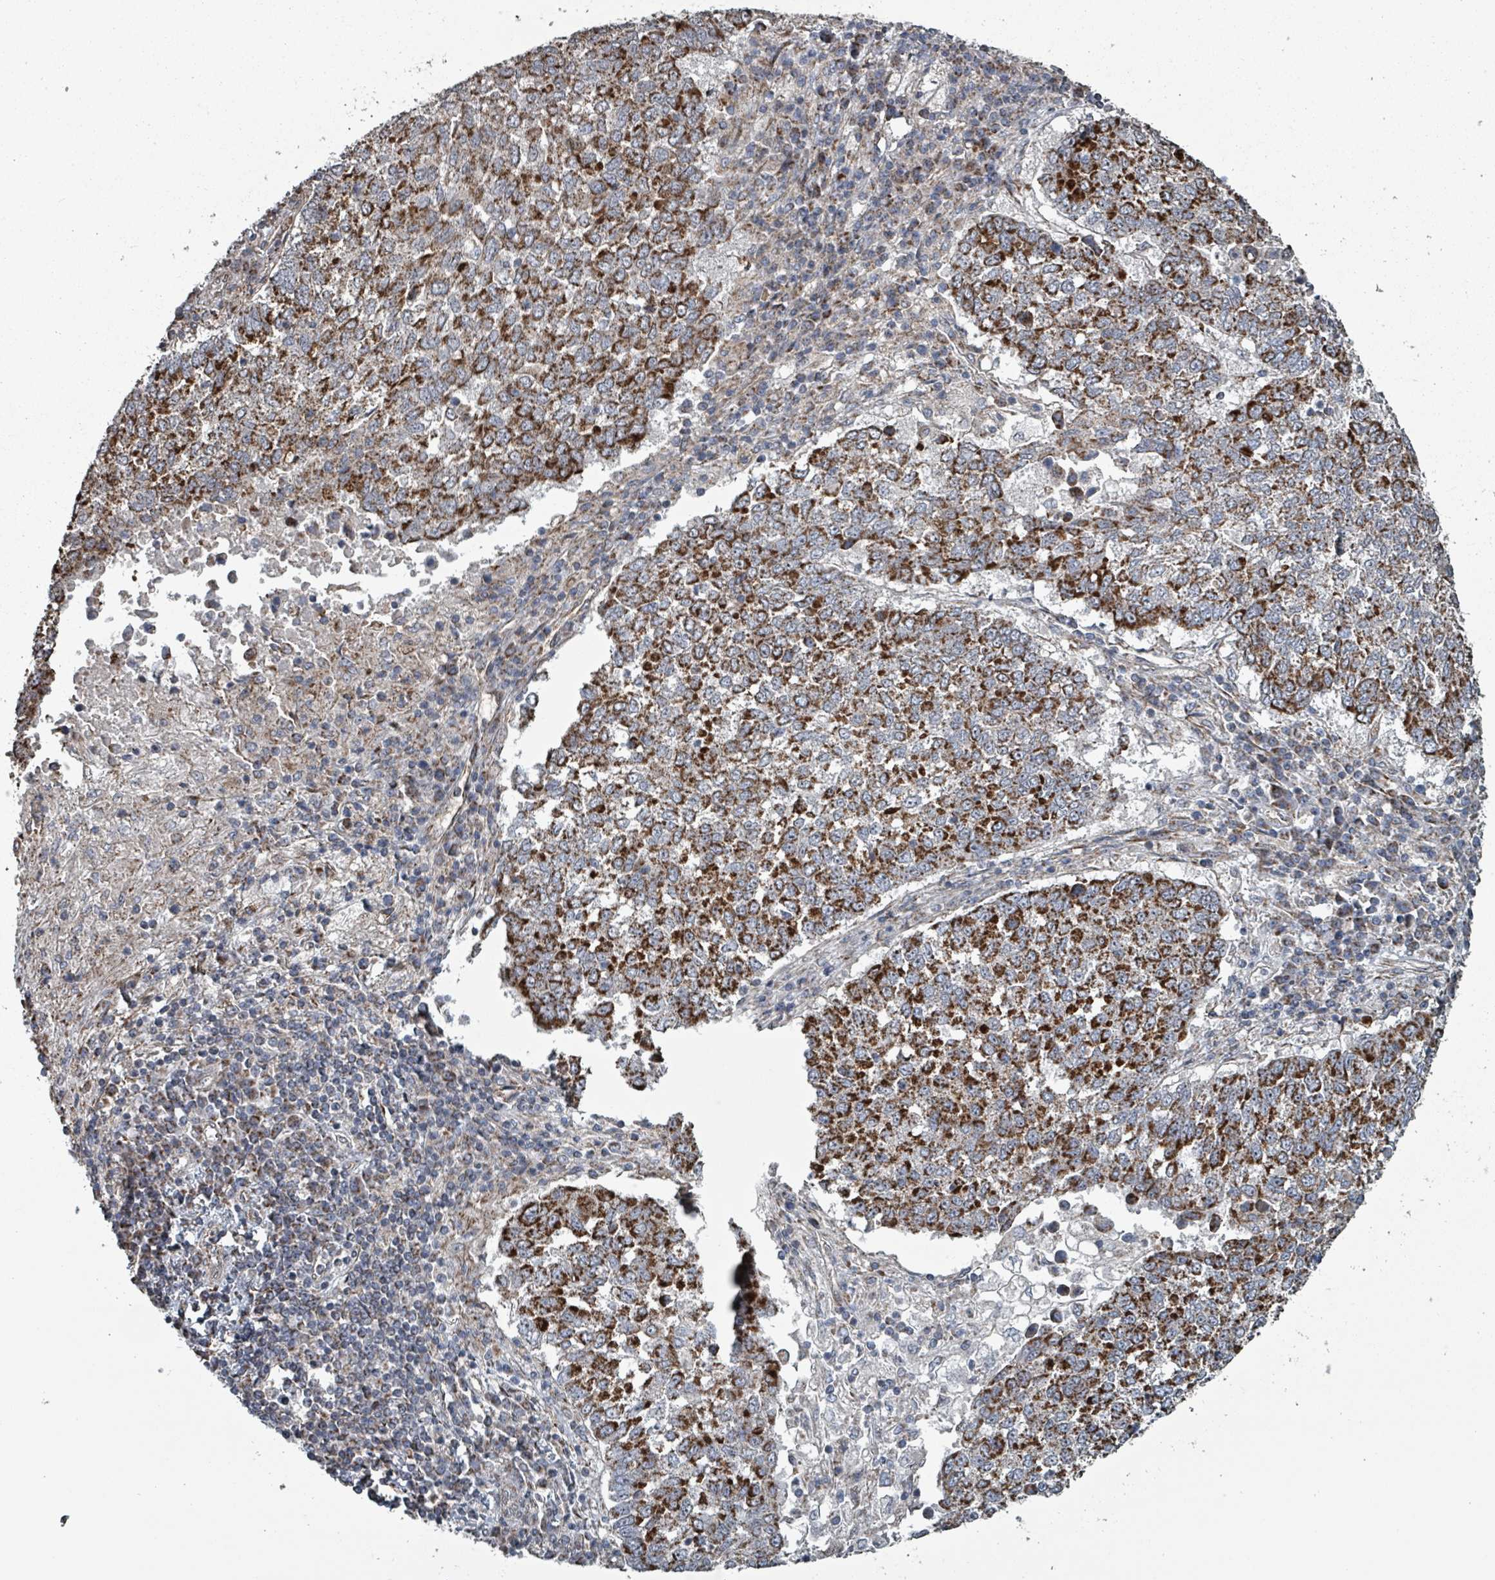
{"staining": {"intensity": "strong", "quantity": ">75%", "location": "cytoplasmic/membranous"}, "tissue": "lung cancer", "cell_type": "Tumor cells", "image_type": "cancer", "snomed": [{"axis": "morphology", "description": "Squamous cell carcinoma, NOS"}, {"axis": "topography", "description": "Lung"}], "caption": "Tumor cells display high levels of strong cytoplasmic/membranous staining in about >75% of cells in lung cancer (squamous cell carcinoma). Nuclei are stained in blue.", "gene": "MRPL4", "patient": {"sex": "male", "age": 73}}